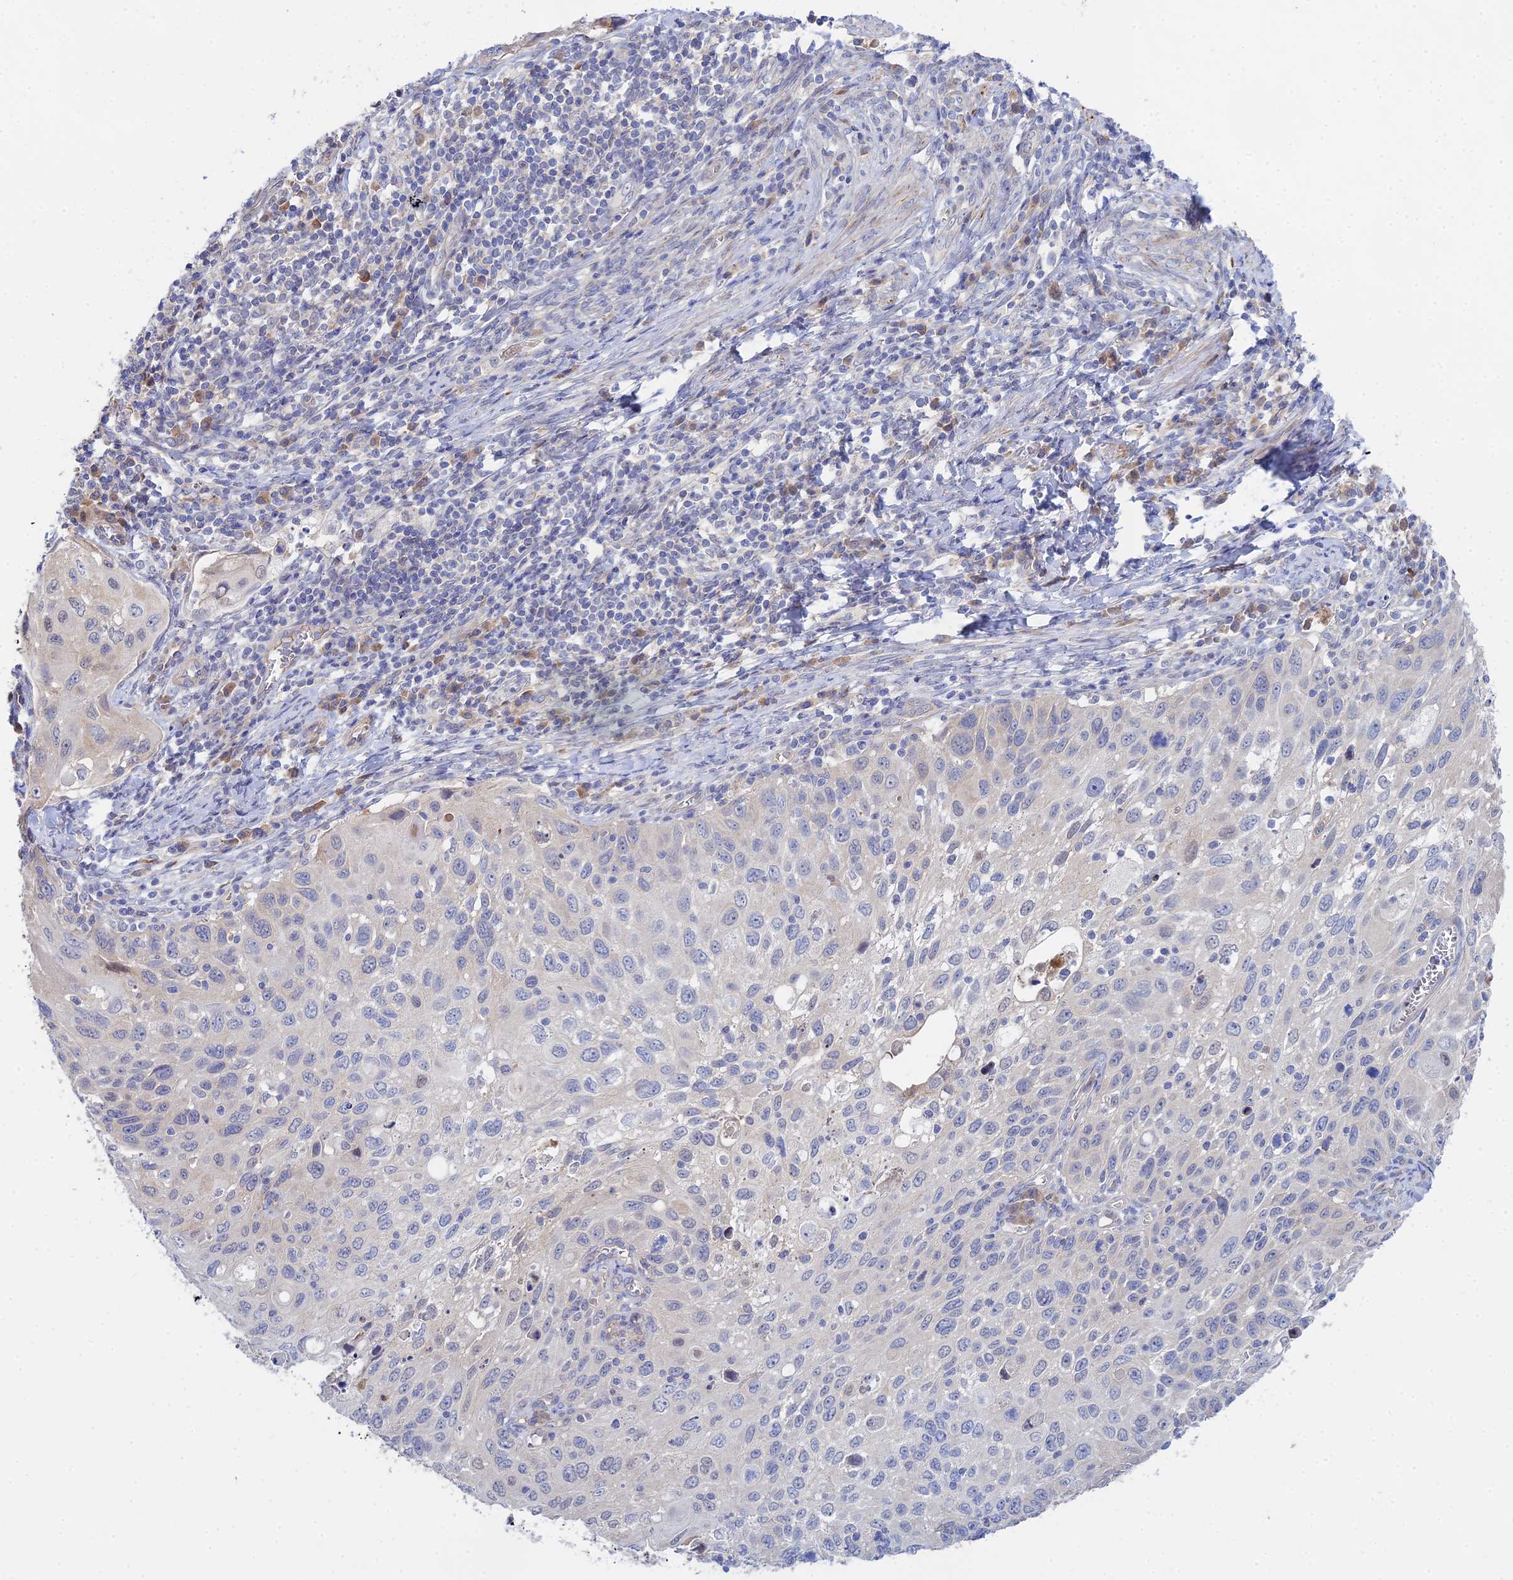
{"staining": {"intensity": "negative", "quantity": "none", "location": "none"}, "tissue": "cervical cancer", "cell_type": "Tumor cells", "image_type": "cancer", "snomed": [{"axis": "morphology", "description": "Squamous cell carcinoma, NOS"}, {"axis": "topography", "description": "Cervix"}], "caption": "The micrograph shows no significant positivity in tumor cells of cervical cancer (squamous cell carcinoma). (Brightfield microscopy of DAB (3,3'-diaminobenzidine) immunohistochemistry at high magnification).", "gene": "DNAH14", "patient": {"sex": "female", "age": 70}}